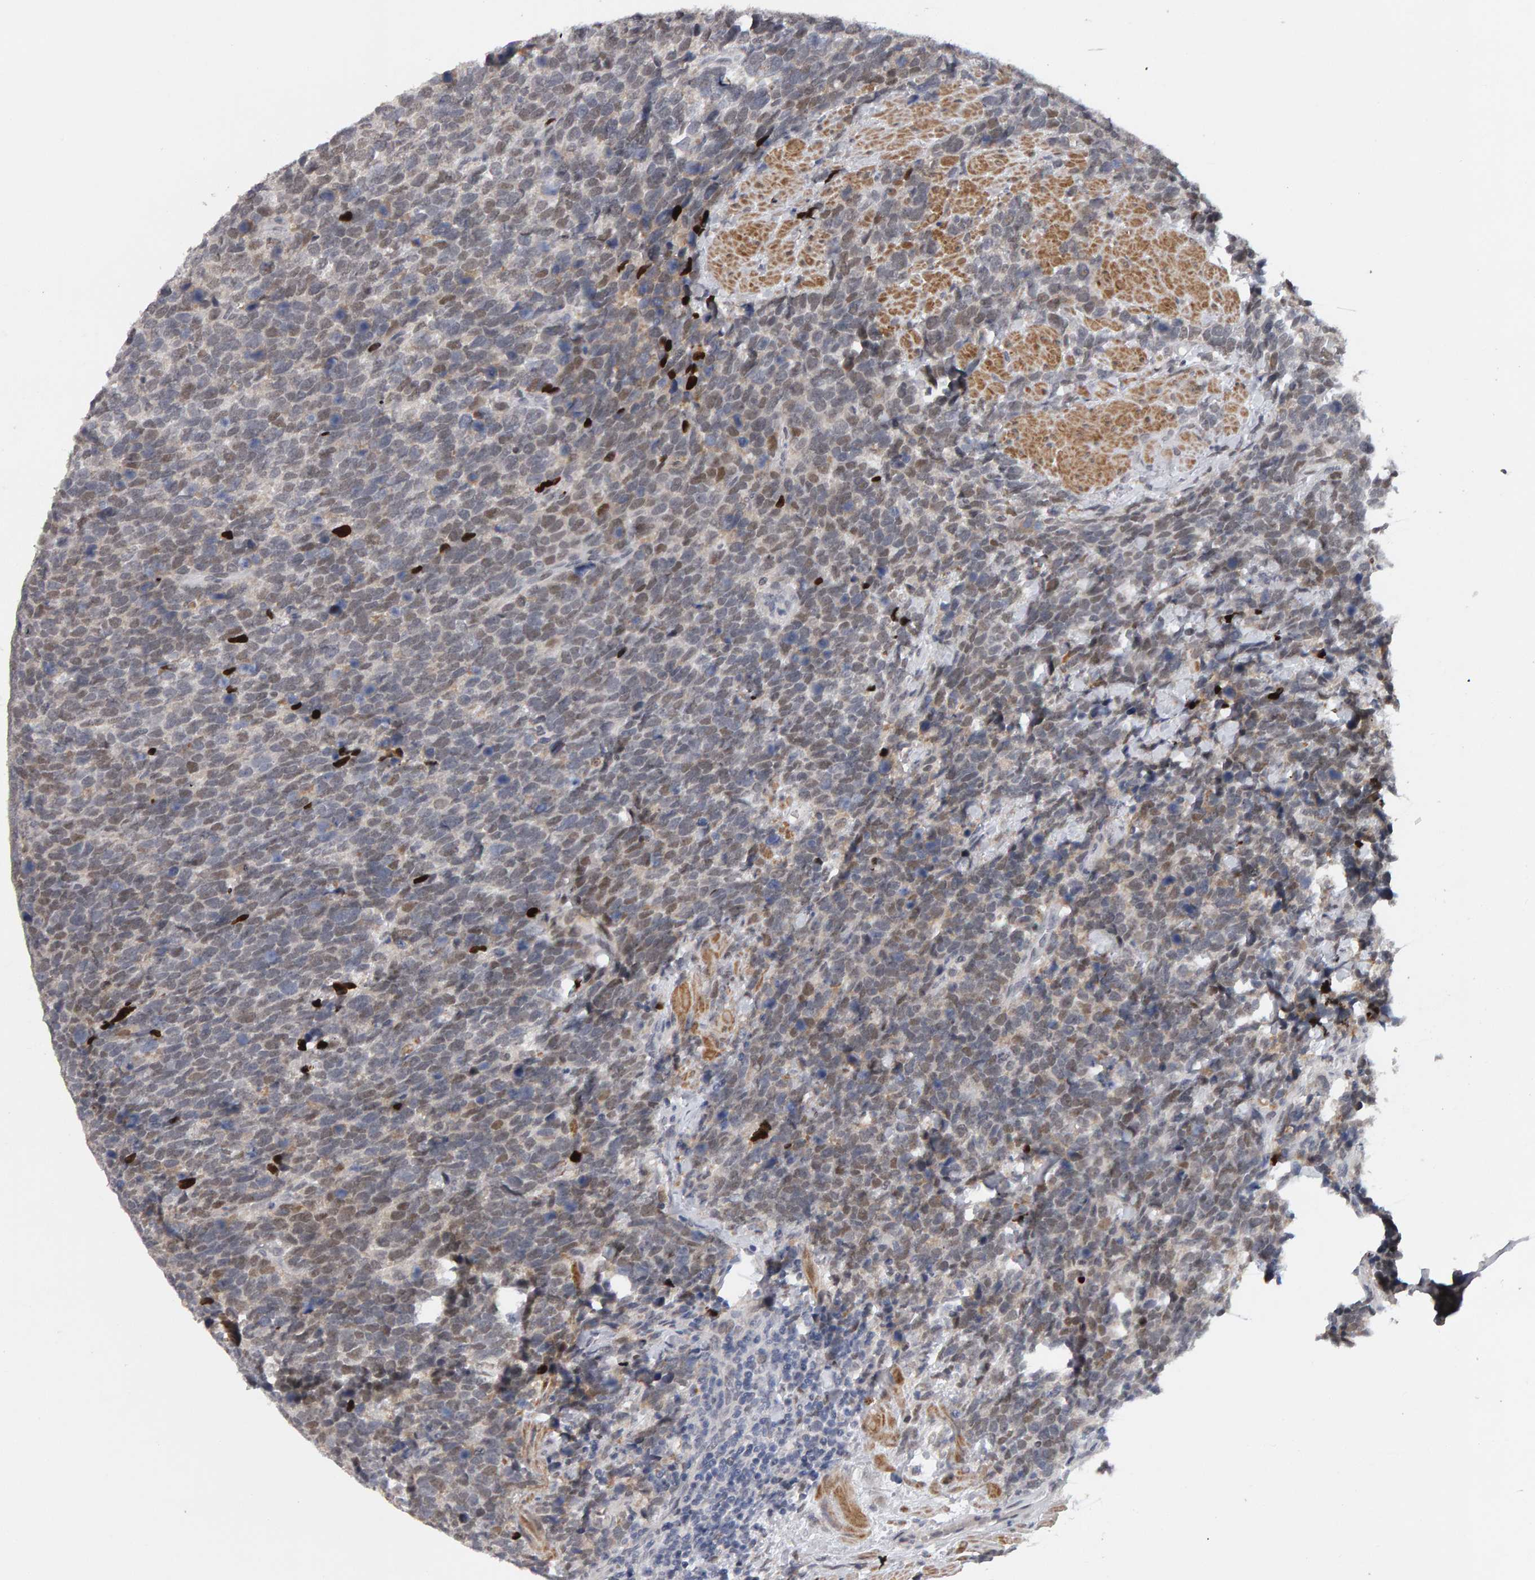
{"staining": {"intensity": "weak", "quantity": "25%-75%", "location": "nuclear"}, "tissue": "urothelial cancer", "cell_type": "Tumor cells", "image_type": "cancer", "snomed": [{"axis": "morphology", "description": "Urothelial carcinoma, High grade"}, {"axis": "topography", "description": "Urinary bladder"}], "caption": "Human urothelial cancer stained for a protein (brown) displays weak nuclear positive positivity in approximately 25%-75% of tumor cells.", "gene": "IPO8", "patient": {"sex": "female", "age": 82}}